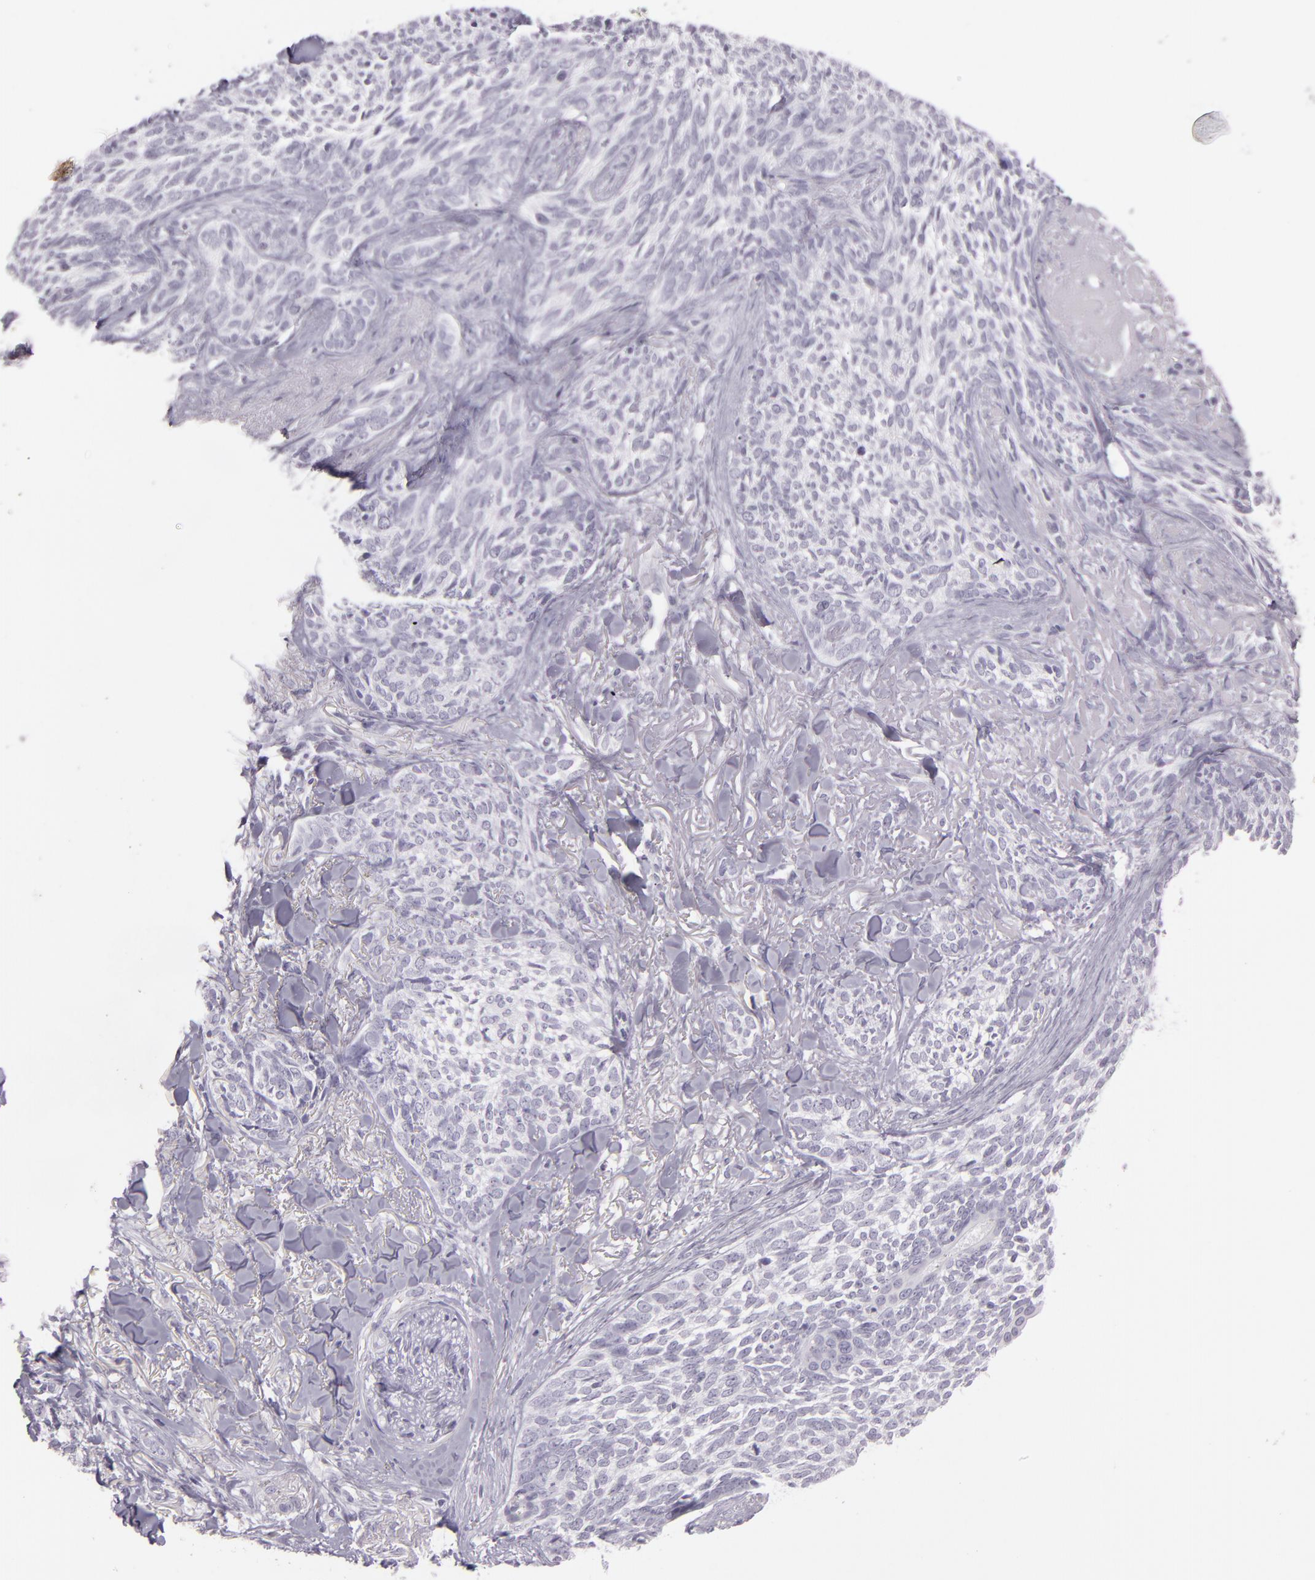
{"staining": {"intensity": "negative", "quantity": "none", "location": "none"}, "tissue": "skin cancer", "cell_type": "Tumor cells", "image_type": "cancer", "snomed": [{"axis": "morphology", "description": "Basal cell carcinoma"}, {"axis": "topography", "description": "Skin"}], "caption": "IHC of human basal cell carcinoma (skin) exhibits no expression in tumor cells.", "gene": "MCM3", "patient": {"sex": "female", "age": 81}}